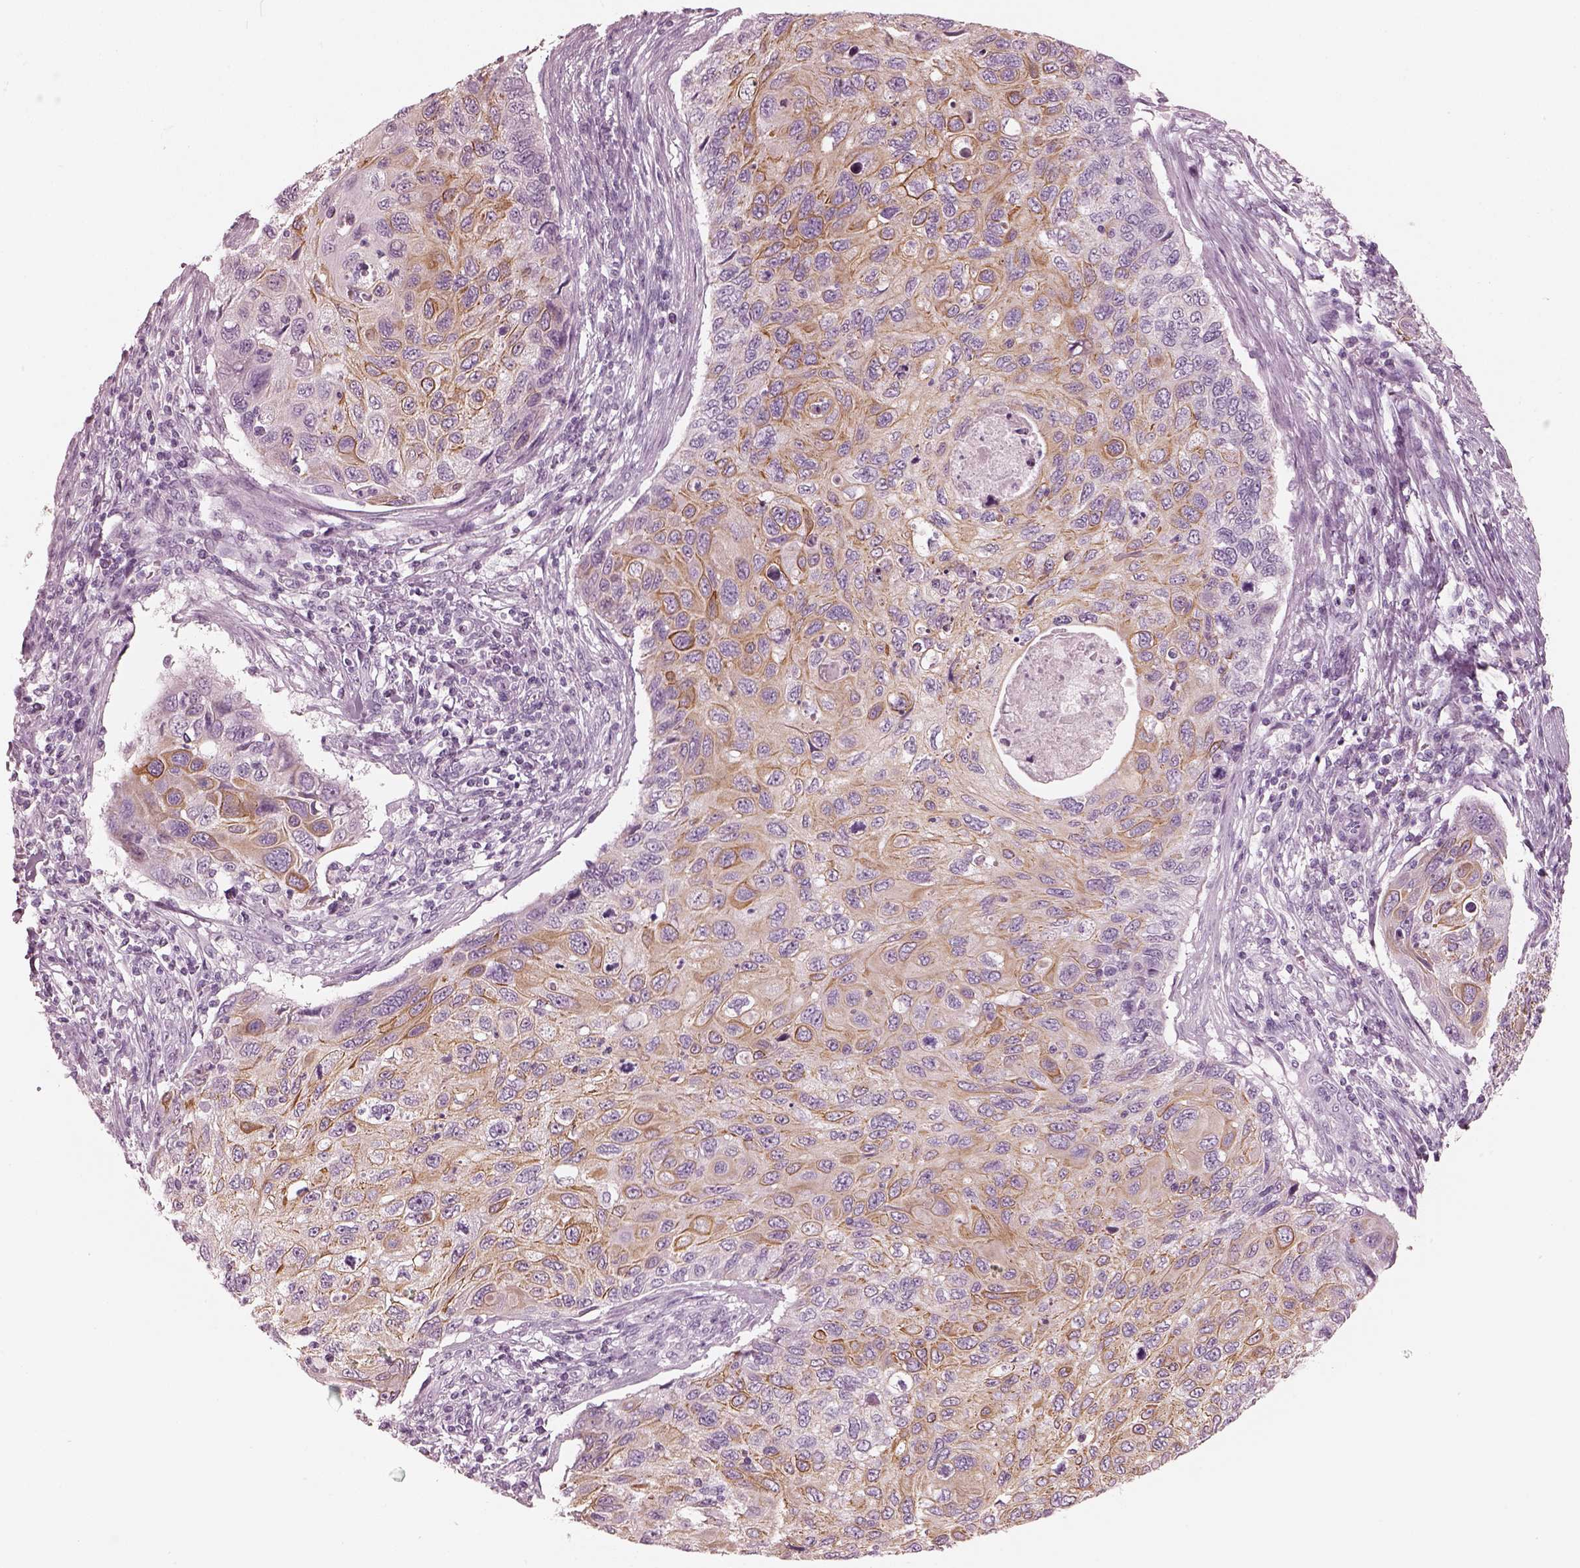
{"staining": {"intensity": "moderate", "quantity": "25%-75%", "location": "cytoplasmic/membranous"}, "tissue": "cervical cancer", "cell_type": "Tumor cells", "image_type": "cancer", "snomed": [{"axis": "morphology", "description": "Squamous cell carcinoma, NOS"}, {"axis": "topography", "description": "Cervix"}], "caption": "Immunohistochemical staining of cervical cancer displays moderate cytoplasmic/membranous protein expression in approximately 25%-75% of tumor cells.", "gene": "PON3", "patient": {"sex": "female", "age": 70}}